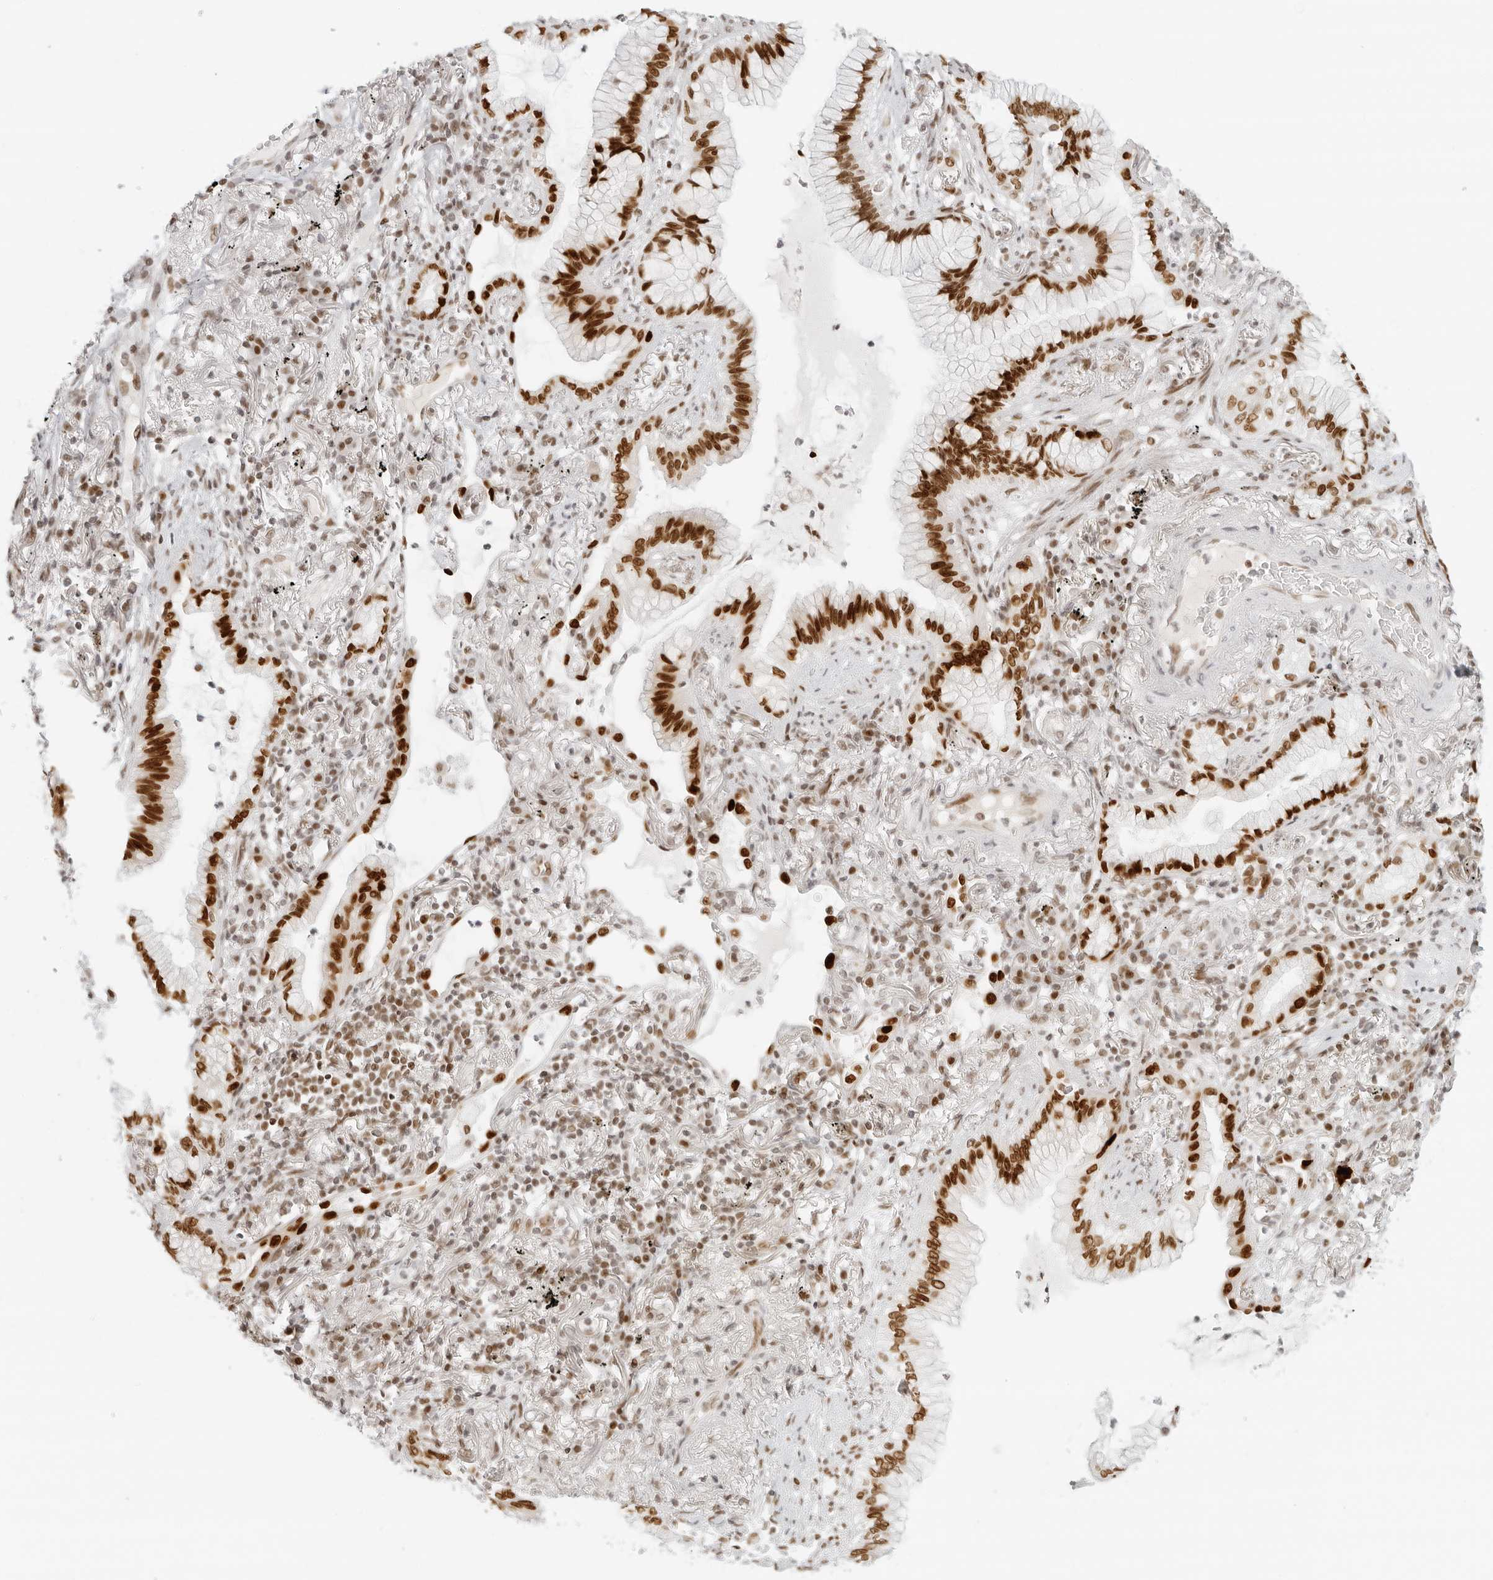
{"staining": {"intensity": "strong", "quantity": ">75%", "location": "nuclear"}, "tissue": "lung cancer", "cell_type": "Tumor cells", "image_type": "cancer", "snomed": [{"axis": "morphology", "description": "Adenocarcinoma, NOS"}, {"axis": "topography", "description": "Lung"}], "caption": "Approximately >75% of tumor cells in lung adenocarcinoma reveal strong nuclear protein staining as visualized by brown immunohistochemical staining.", "gene": "RCC1", "patient": {"sex": "female", "age": 70}}